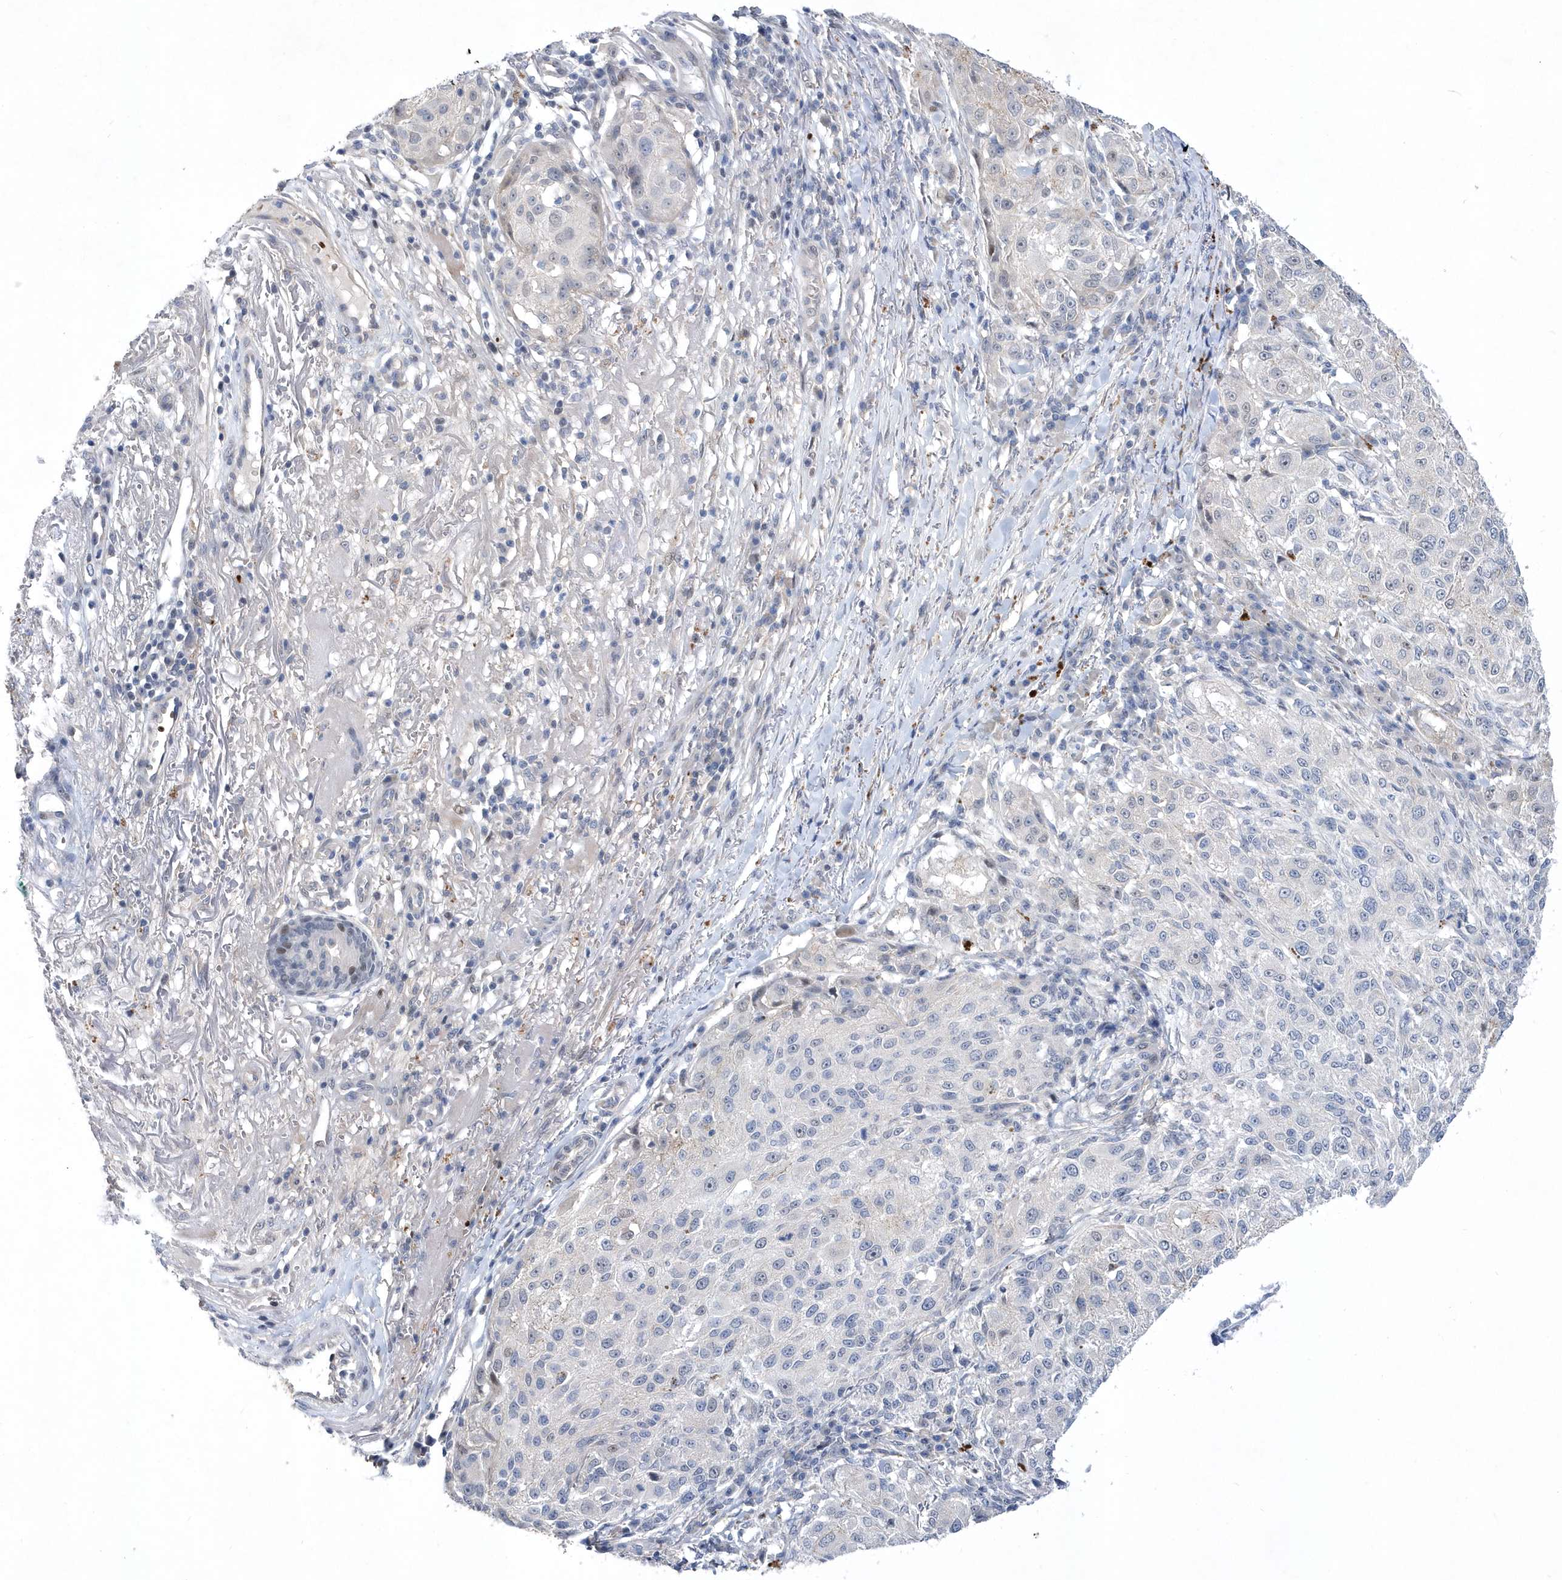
{"staining": {"intensity": "negative", "quantity": "none", "location": "none"}, "tissue": "melanoma", "cell_type": "Tumor cells", "image_type": "cancer", "snomed": [{"axis": "morphology", "description": "Necrosis, NOS"}, {"axis": "morphology", "description": "Malignant melanoma, NOS"}, {"axis": "topography", "description": "Skin"}], "caption": "Micrograph shows no protein positivity in tumor cells of melanoma tissue.", "gene": "ZNF875", "patient": {"sex": "female", "age": 87}}